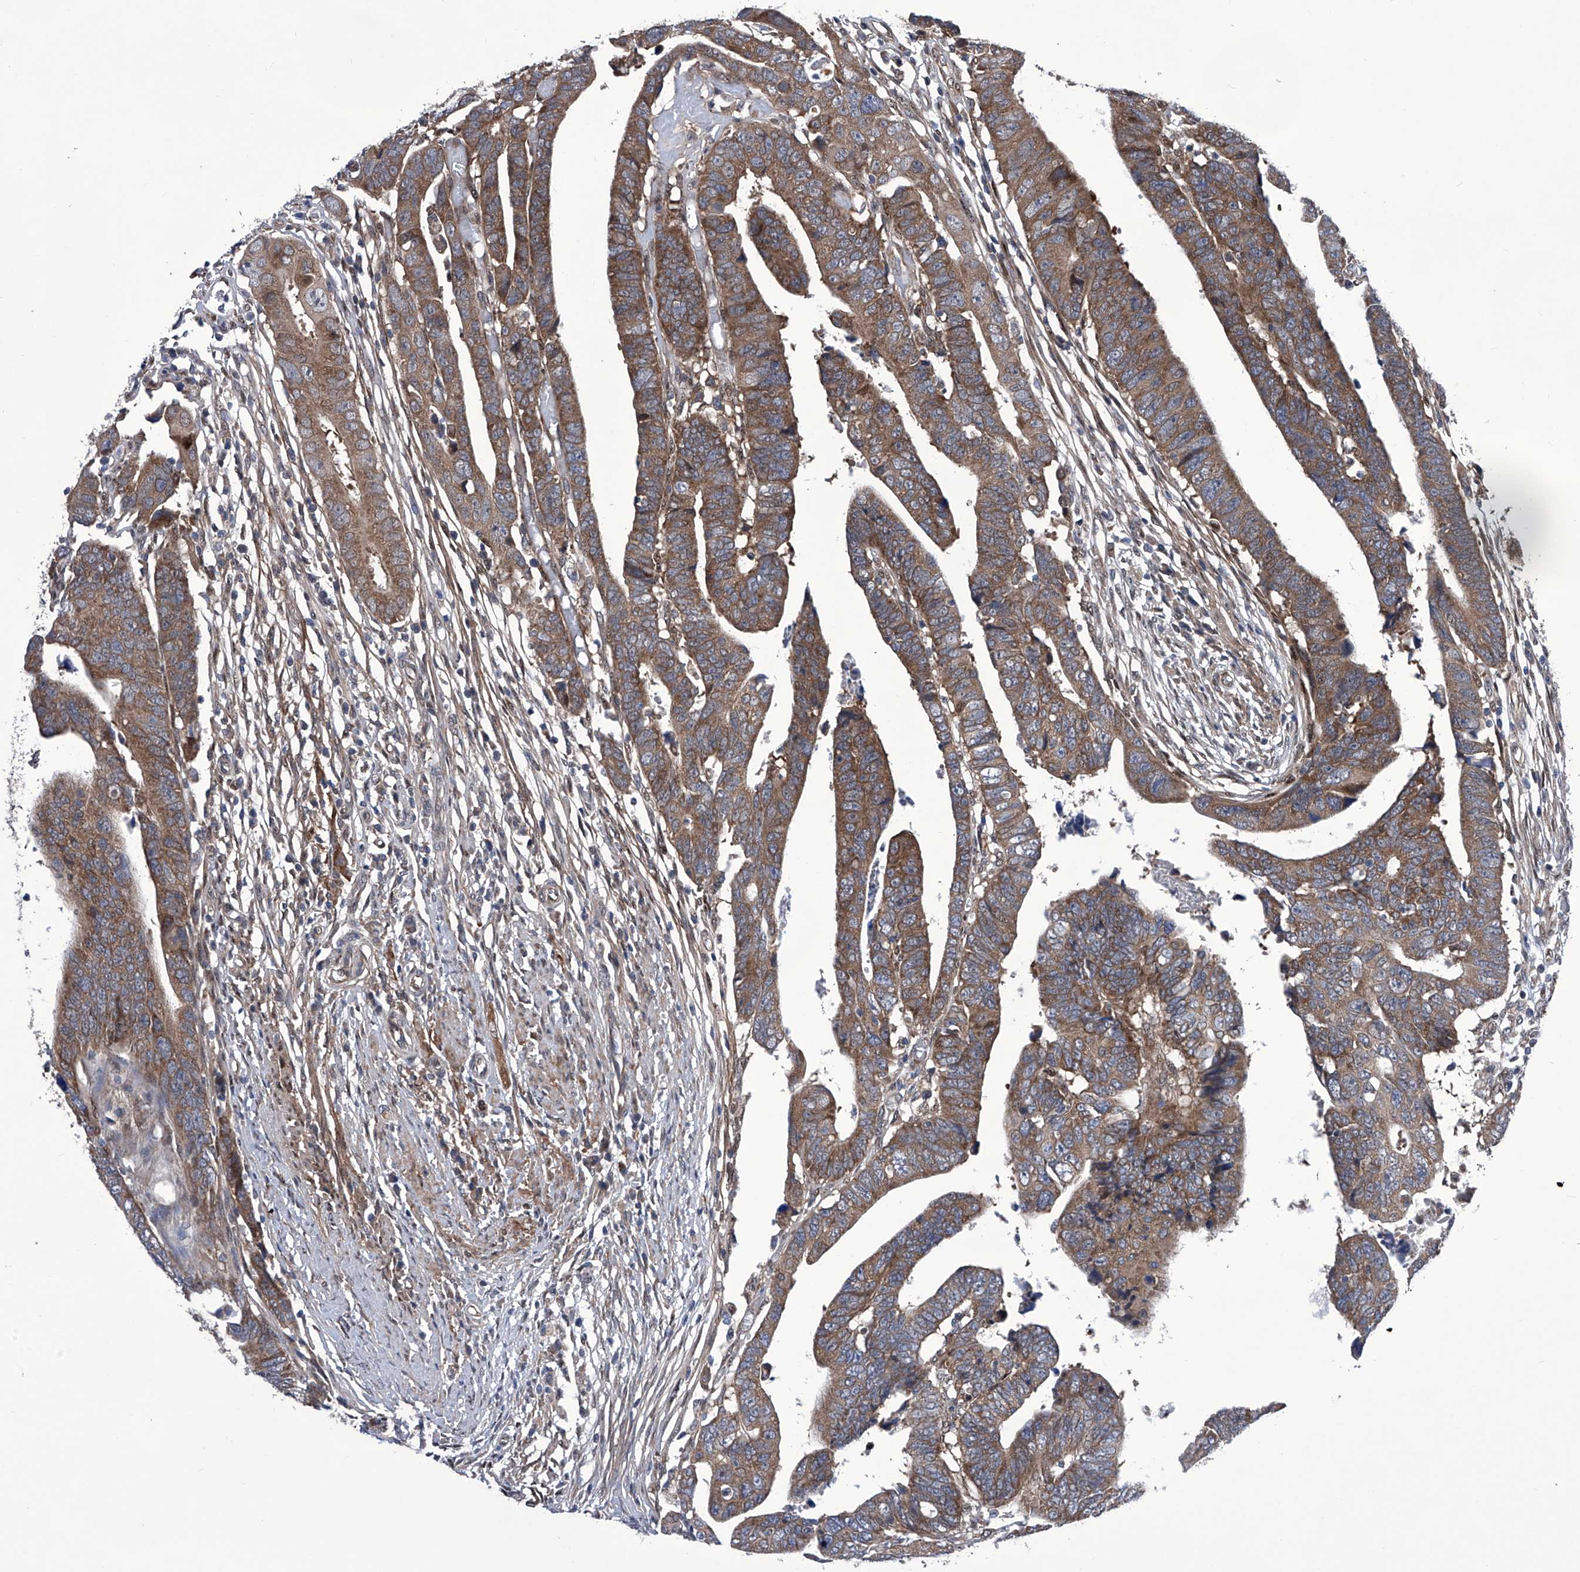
{"staining": {"intensity": "moderate", "quantity": ">75%", "location": "cytoplasmic/membranous"}, "tissue": "colorectal cancer", "cell_type": "Tumor cells", "image_type": "cancer", "snomed": [{"axis": "morphology", "description": "Adenocarcinoma, NOS"}, {"axis": "topography", "description": "Rectum"}], "caption": "Moderate cytoplasmic/membranous positivity for a protein is identified in about >75% of tumor cells of adenocarcinoma (colorectal) using immunohistochemistry.", "gene": "KTI12", "patient": {"sex": "female", "age": 65}}